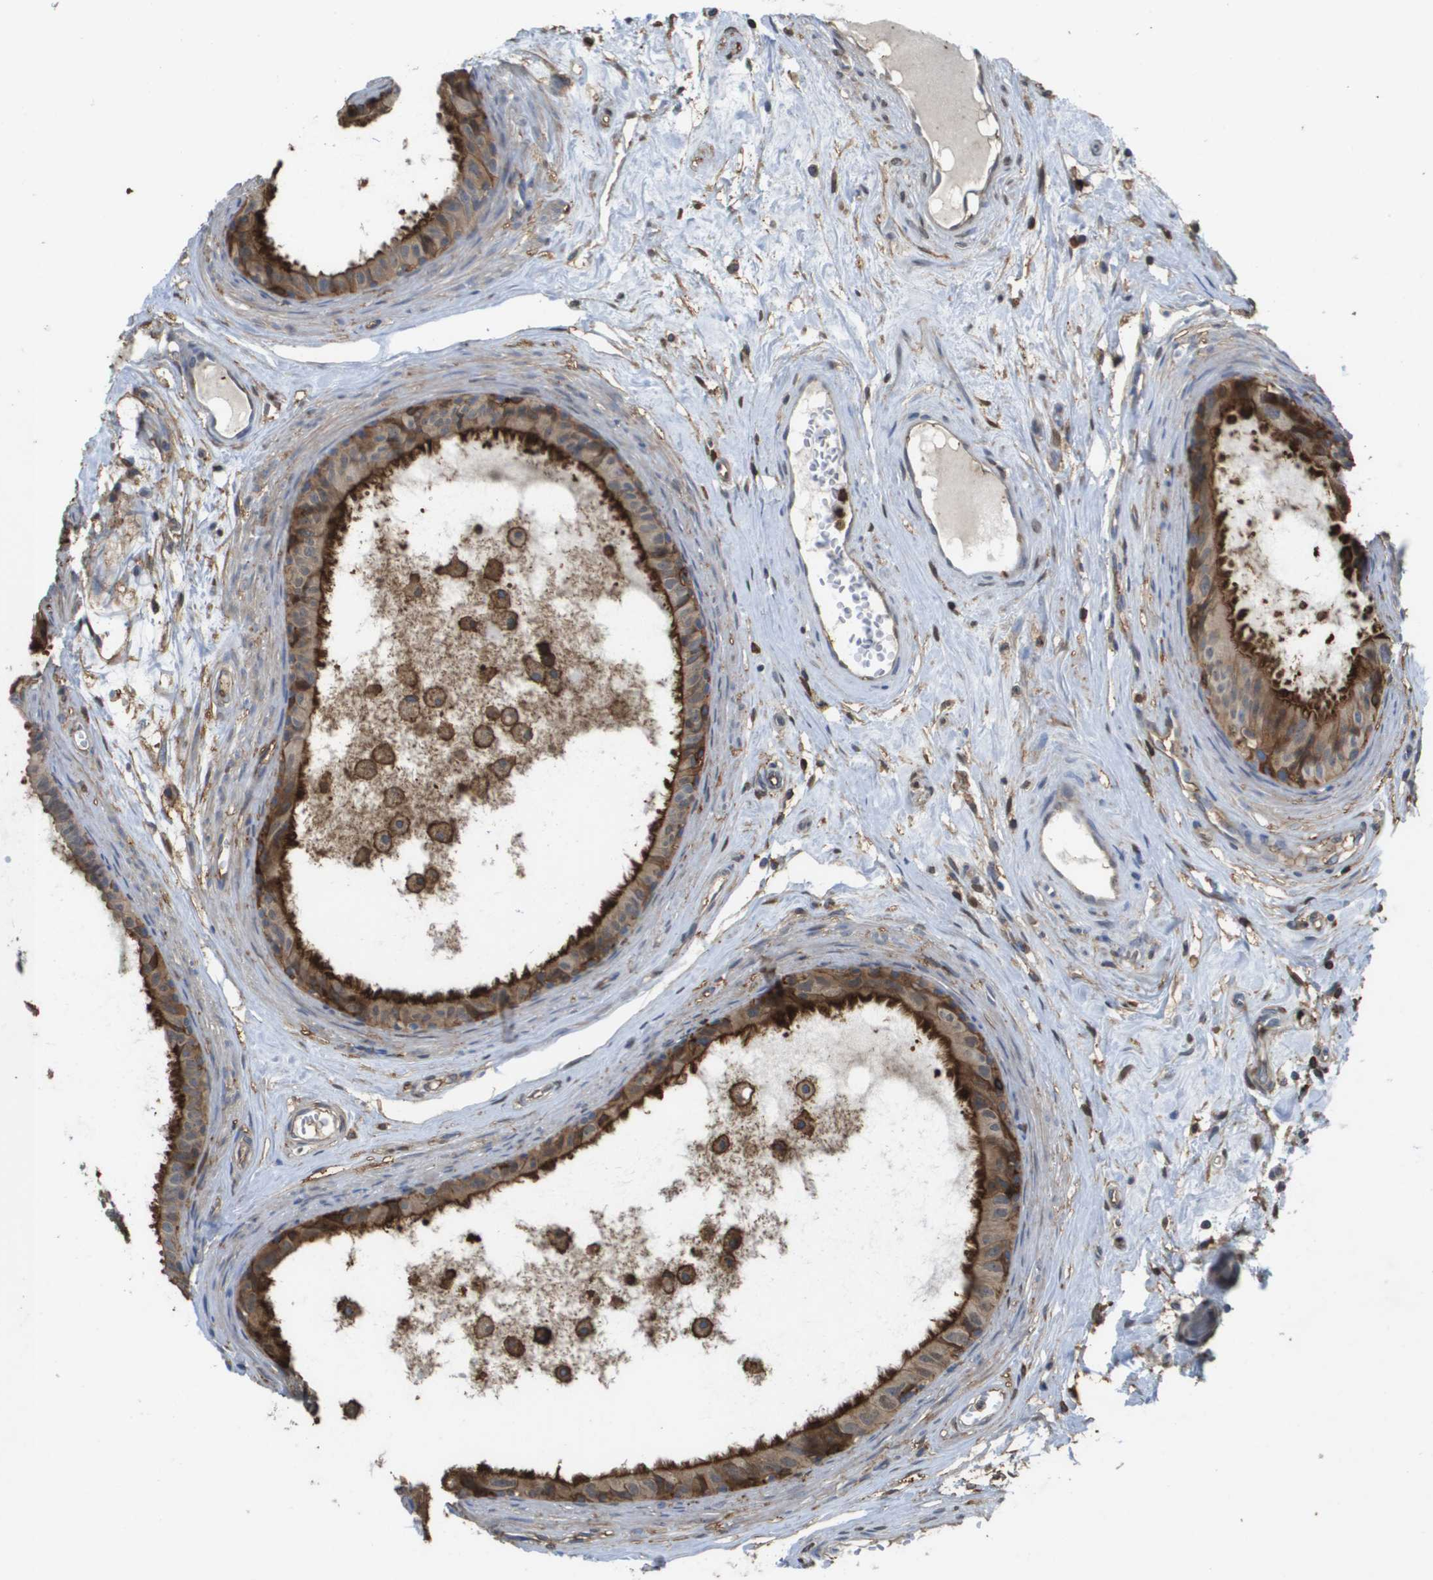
{"staining": {"intensity": "strong", "quantity": ">75%", "location": "cytoplasmic/membranous"}, "tissue": "epididymis", "cell_type": "Glandular cells", "image_type": "normal", "snomed": [{"axis": "morphology", "description": "Normal tissue, NOS"}, {"axis": "morphology", "description": "Inflammation, NOS"}, {"axis": "topography", "description": "Epididymis"}], "caption": "Glandular cells display high levels of strong cytoplasmic/membranous positivity in approximately >75% of cells in unremarkable human epididymis.", "gene": "PASK", "patient": {"sex": "male", "age": 85}}